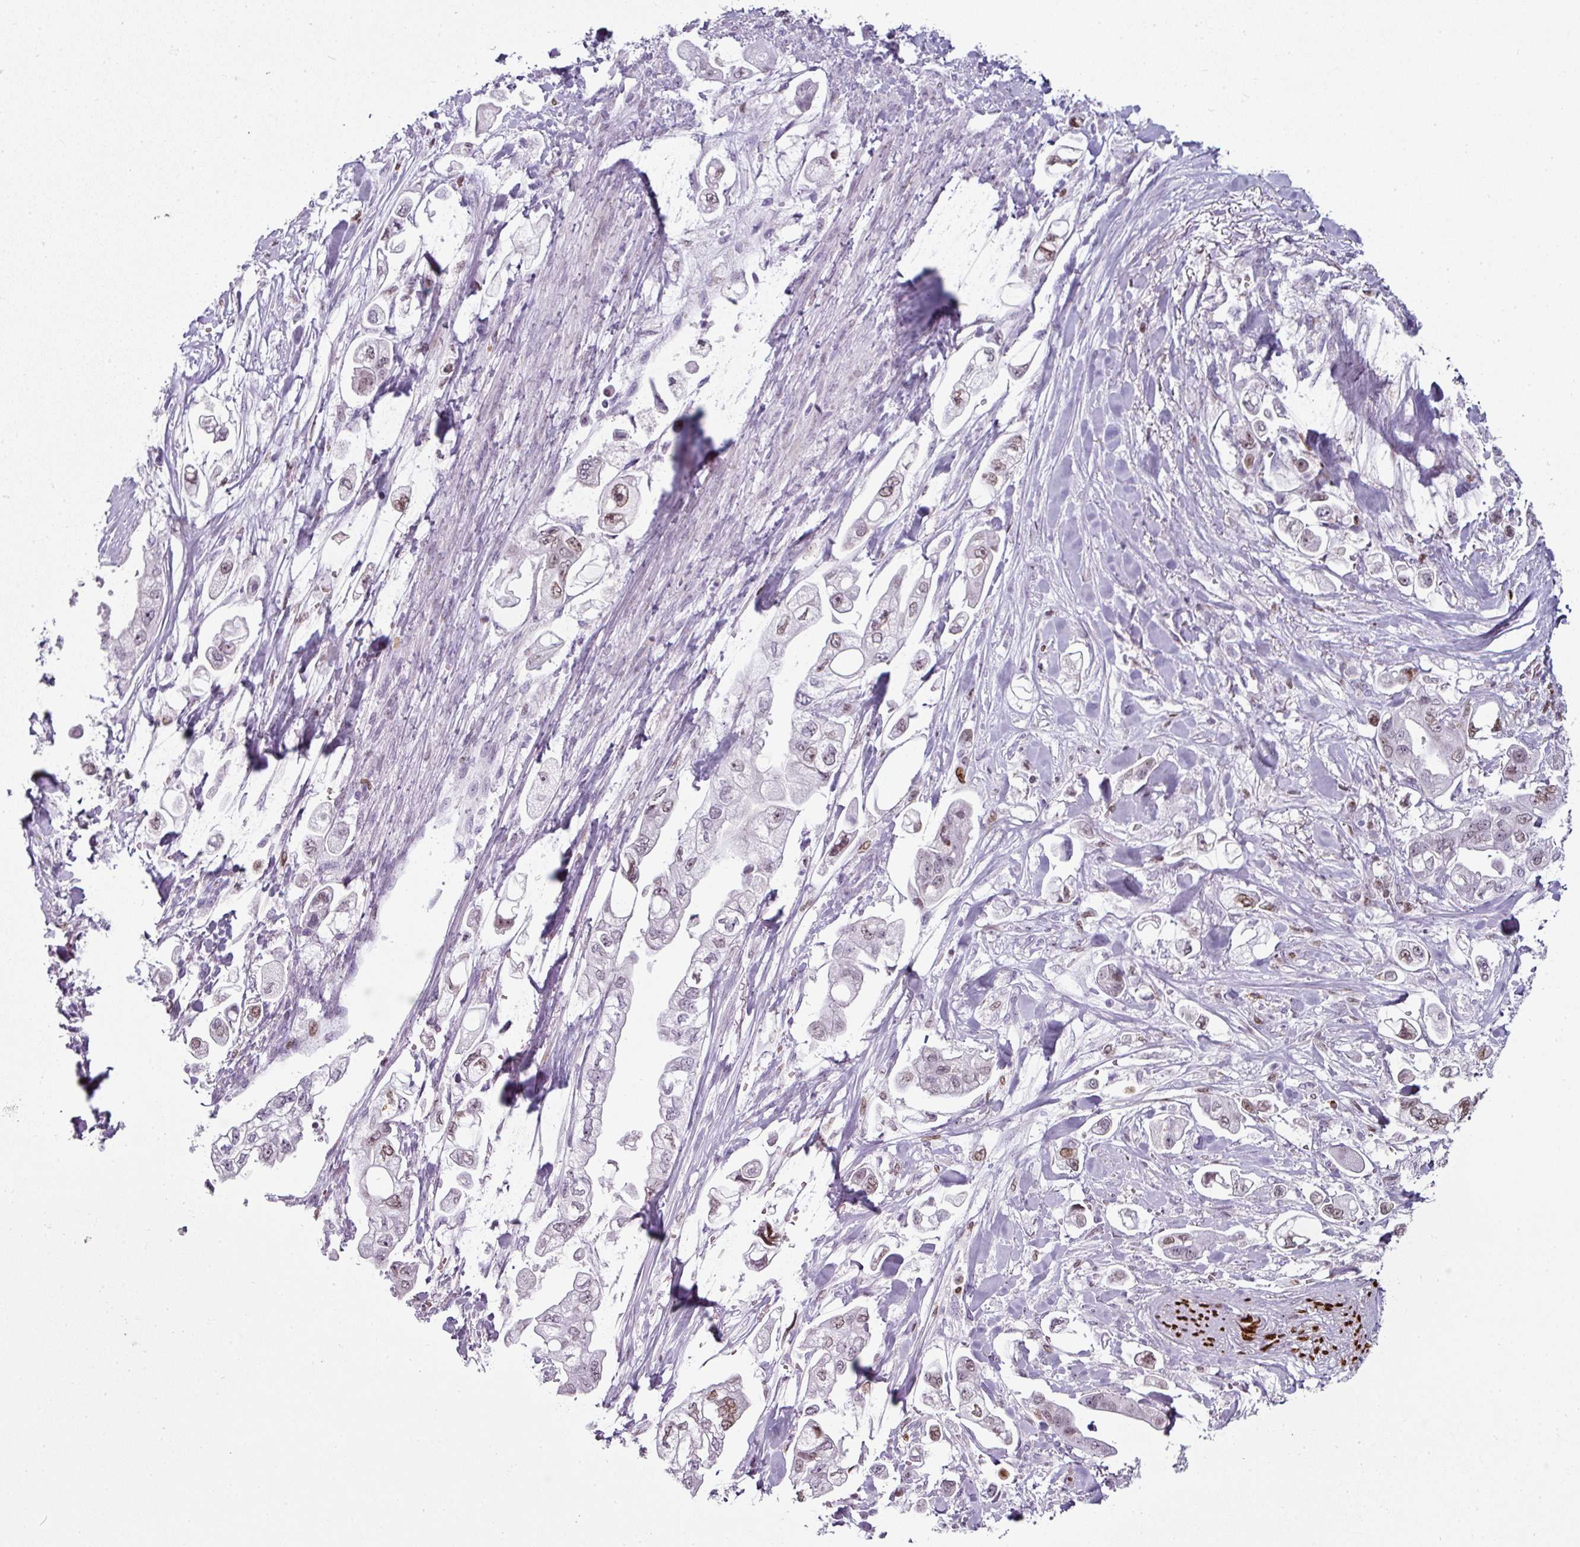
{"staining": {"intensity": "moderate", "quantity": "<25%", "location": "nuclear"}, "tissue": "stomach cancer", "cell_type": "Tumor cells", "image_type": "cancer", "snomed": [{"axis": "morphology", "description": "Adenocarcinoma, NOS"}, {"axis": "topography", "description": "Stomach"}], "caption": "An IHC micrograph of tumor tissue is shown. Protein staining in brown shows moderate nuclear positivity in stomach adenocarcinoma within tumor cells.", "gene": "SYT8", "patient": {"sex": "male", "age": 62}}